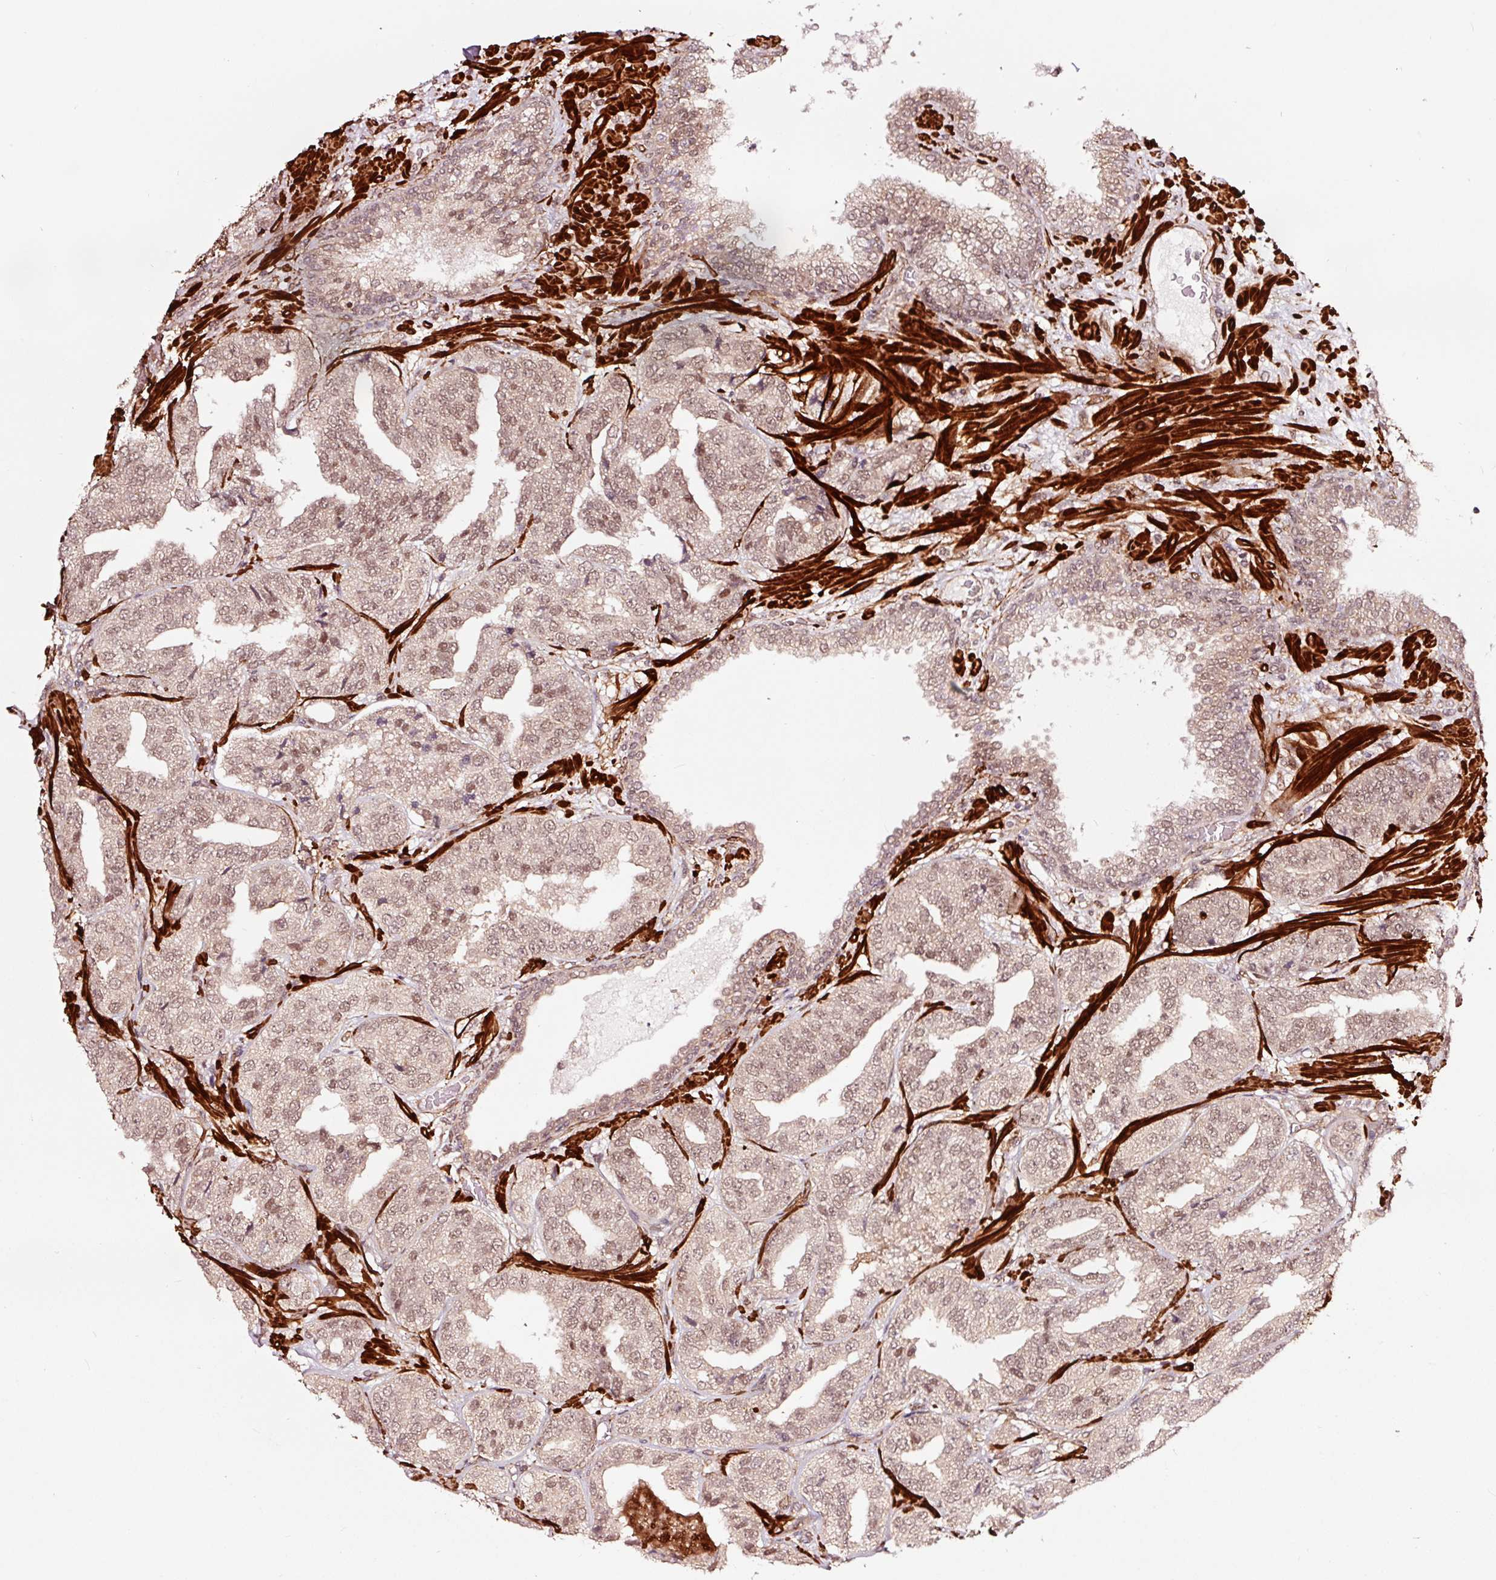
{"staining": {"intensity": "weak", "quantity": ">75%", "location": "cytoplasmic/membranous,nuclear"}, "tissue": "prostate cancer", "cell_type": "Tumor cells", "image_type": "cancer", "snomed": [{"axis": "morphology", "description": "Adenocarcinoma, High grade"}, {"axis": "topography", "description": "Prostate"}], "caption": "Human prostate cancer stained with a brown dye reveals weak cytoplasmic/membranous and nuclear positive expression in approximately >75% of tumor cells.", "gene": "TPM1", "patient": {"sex": "male", "age": 63}}